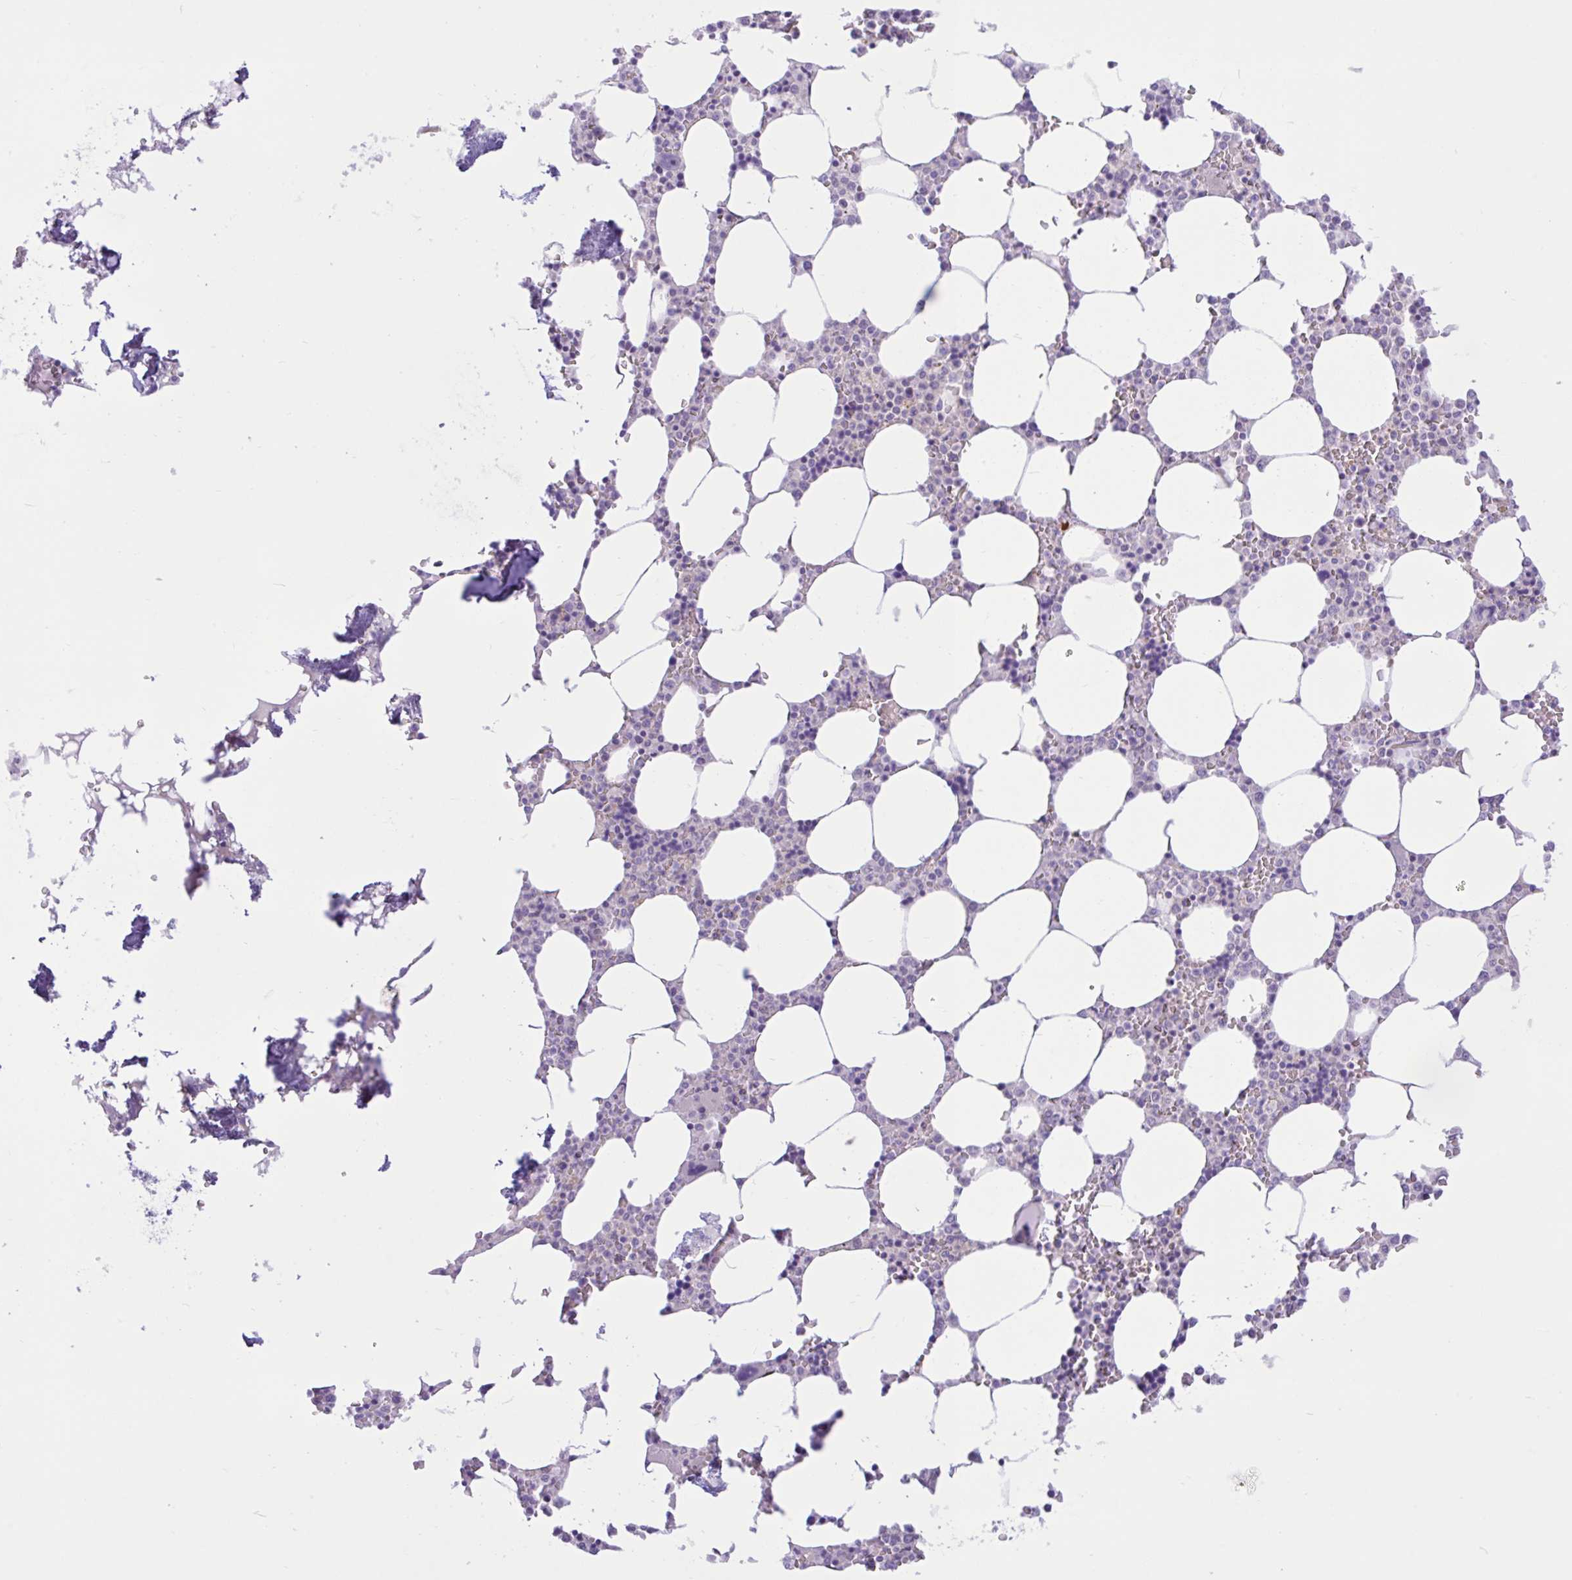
{"staining": {"intensity": "negative", "quantity": "none", "location": "none"}, "tissue": "bone marrow", "cell_type": "Hematopoietic cells", "image_type": "normal", "snomed": [{"axis": "morphology", "description": "Normal tissue, NOS"}, {"axis": "topography", "description": "Bone marrow"}], "caption": "This is an IHC photomicrograph of benign bone marrow. There is no staining in hematopoietic cells.", "gene": "ZNF101", "patient": {"sex": "male", "age": 64}}